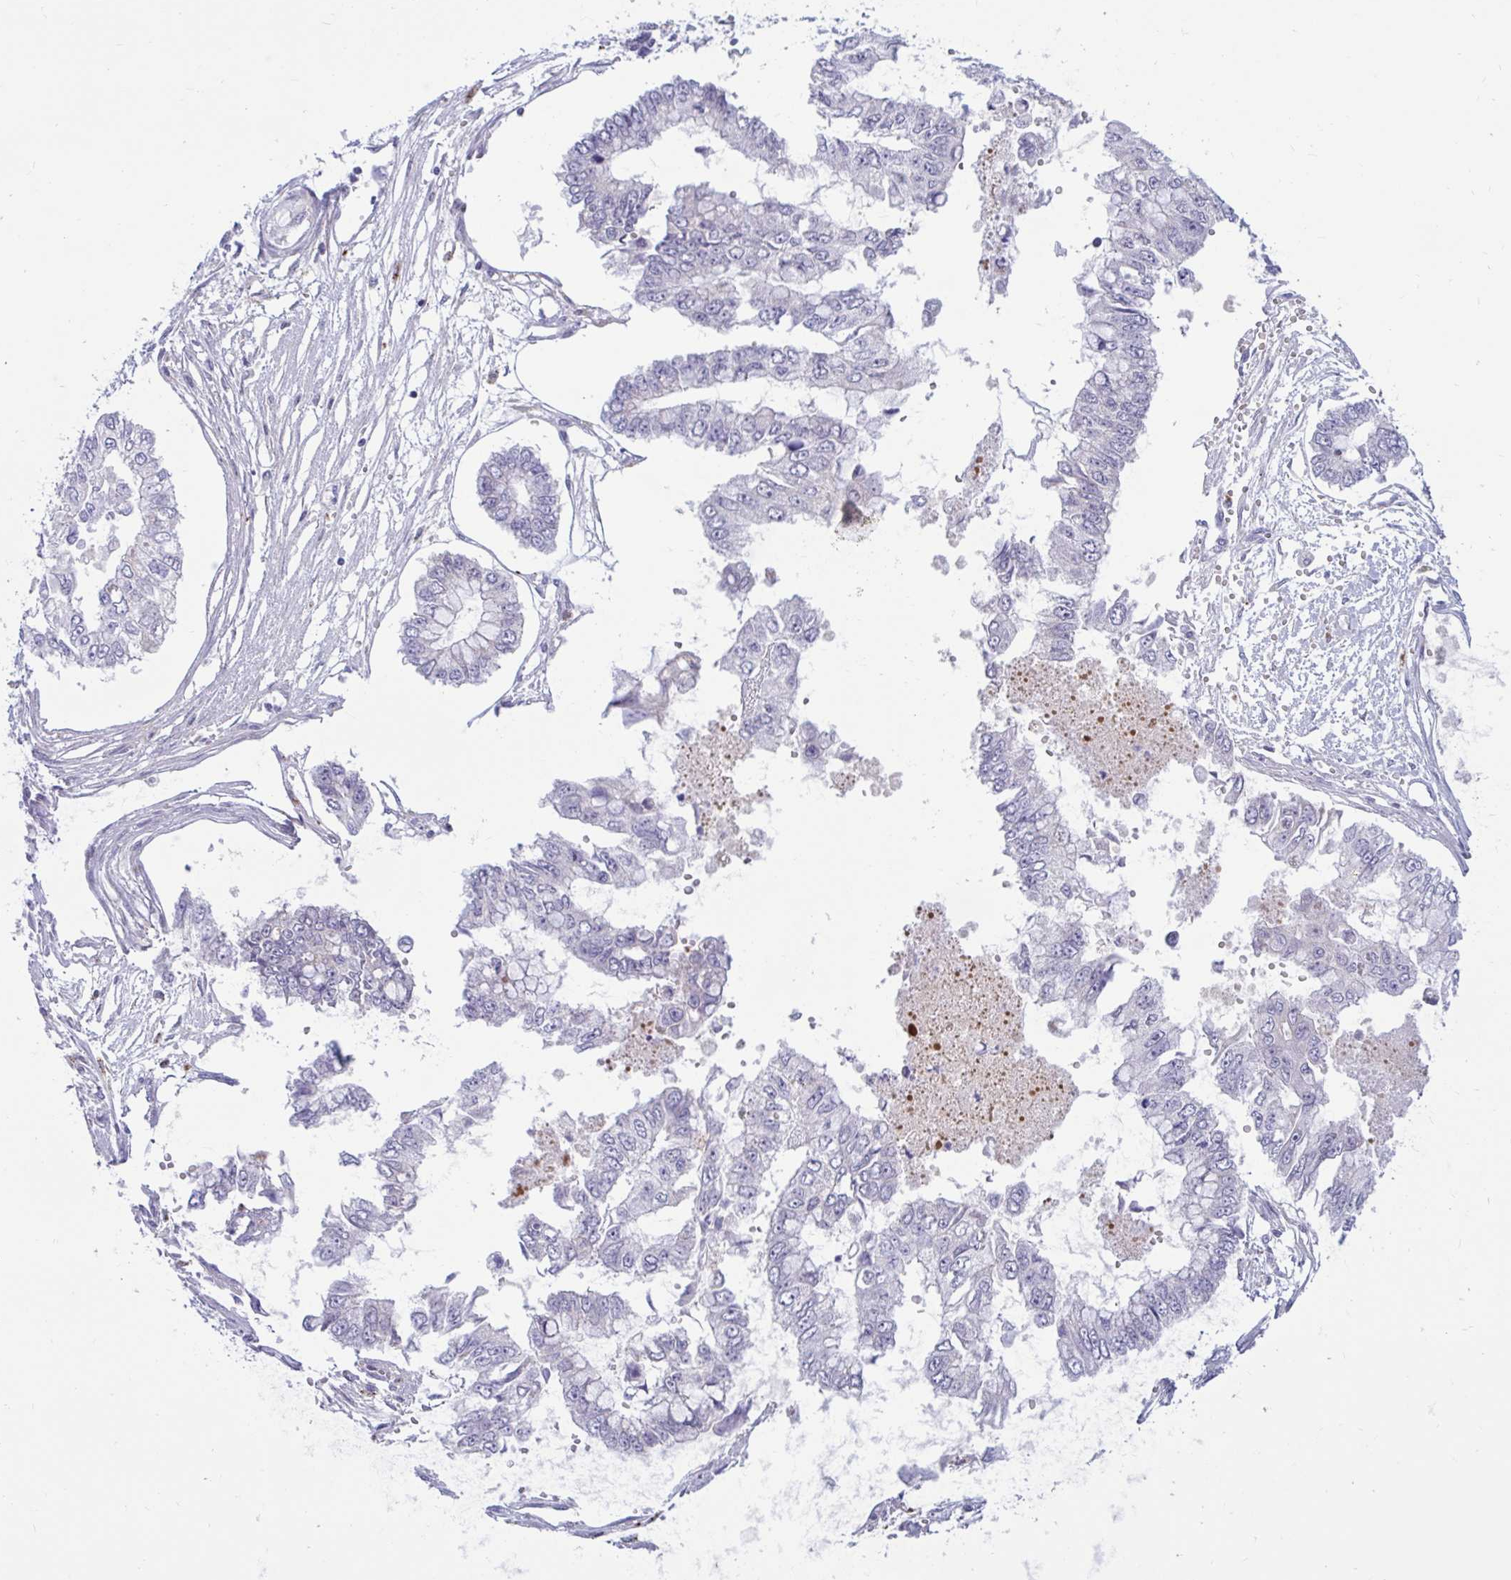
{"staining": {"intensity": "negative", "quantity": "none", "location": "none"}, "tissue": "ovarian cancer", "cell_type": "Tumor cells", "image_type": "cancer", "snomed": [{"axis": "morphology", "description": "Cystadenocarcinoma, mucinous, NOS"}, {"axis": "topography", "description": "Ovary"}], "caption": "Immunohistochemistry image of human ovarian mucinous cystadenocarcinoma stained for a protein (brown), which displays no positivity in tumor cells.", "gene": "FAM219B", "patient": {"sex": "female", "age": 72}}